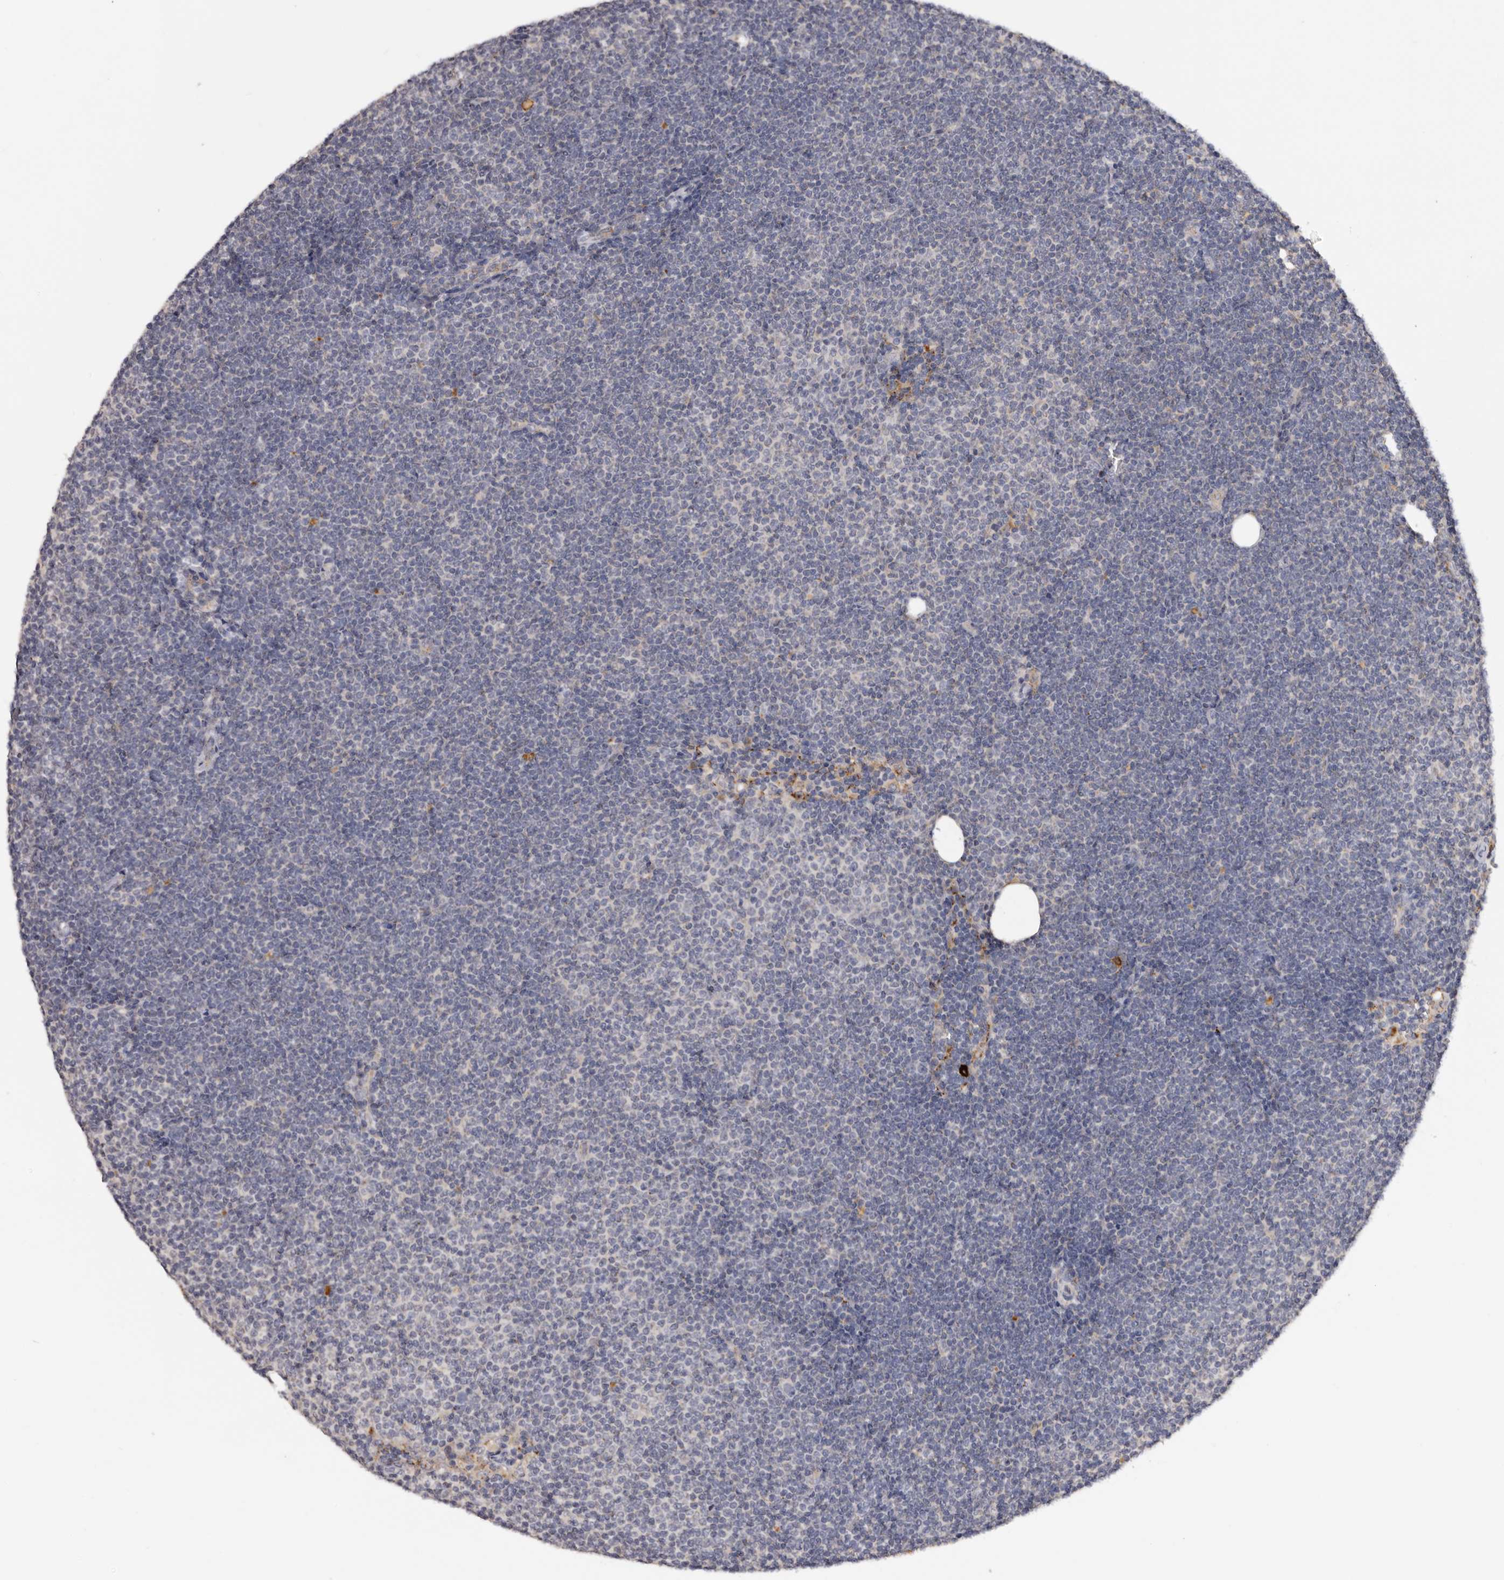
{"staining": {"intensity": "negative", "quantity": "none", "location": "none"}, "tissue": "lymphoma", "cell_type": "Tumor cells", "image_type": "cancer", "snomed": [{"axis": "morphology", "description": "Malignant lymphoma, non-Hodgkin's type, Low grade"}, {"axis": "topography", "description": "Lymph node"}], "caption": "Lymphoma was stained to show a protein in brown. There is no significant positivity in tumor cells. (DAB immunohistochemistry (IHC) with hematoxylin counter stain).", "gene": "DAP", "patient": {"sex": "female", "age": 53}}